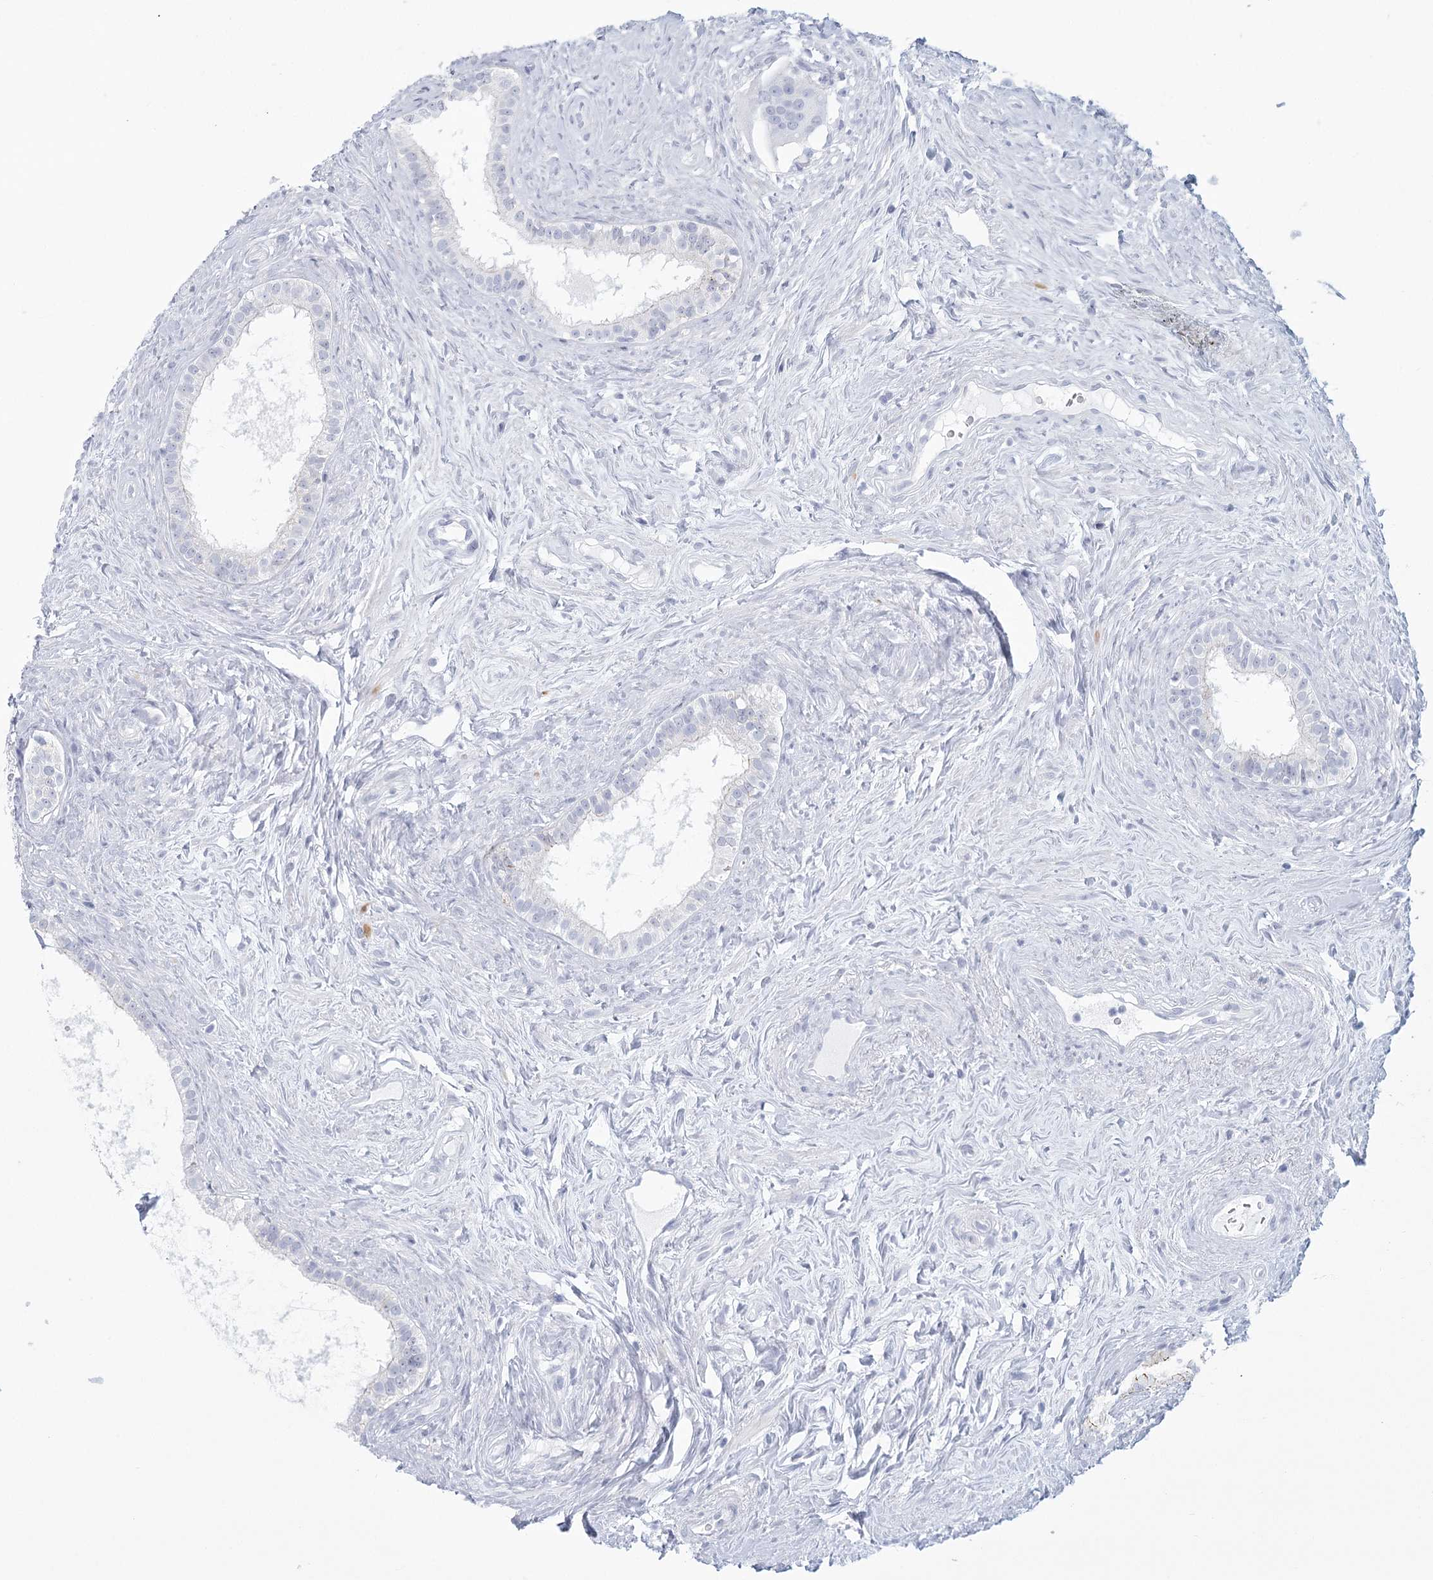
{"staining": {"intensity": "weak", "quantity": "<25%", "location": "cytoplasmic/membranous"}, "tissue": "epididymis", "cell_type": "Glandular cells", "image_type": "normal", "snomed": [{"axis": "morphology", "description": "Normal tissue, NOS"}, {"axis": "topography", "description": "Epididymis"}], "caption": "An image of epididymis stained for a protein reveals no brown staining in glandular cells.", "gene": "WNT8B", "patient": {"sex": "male", "age": 84}}